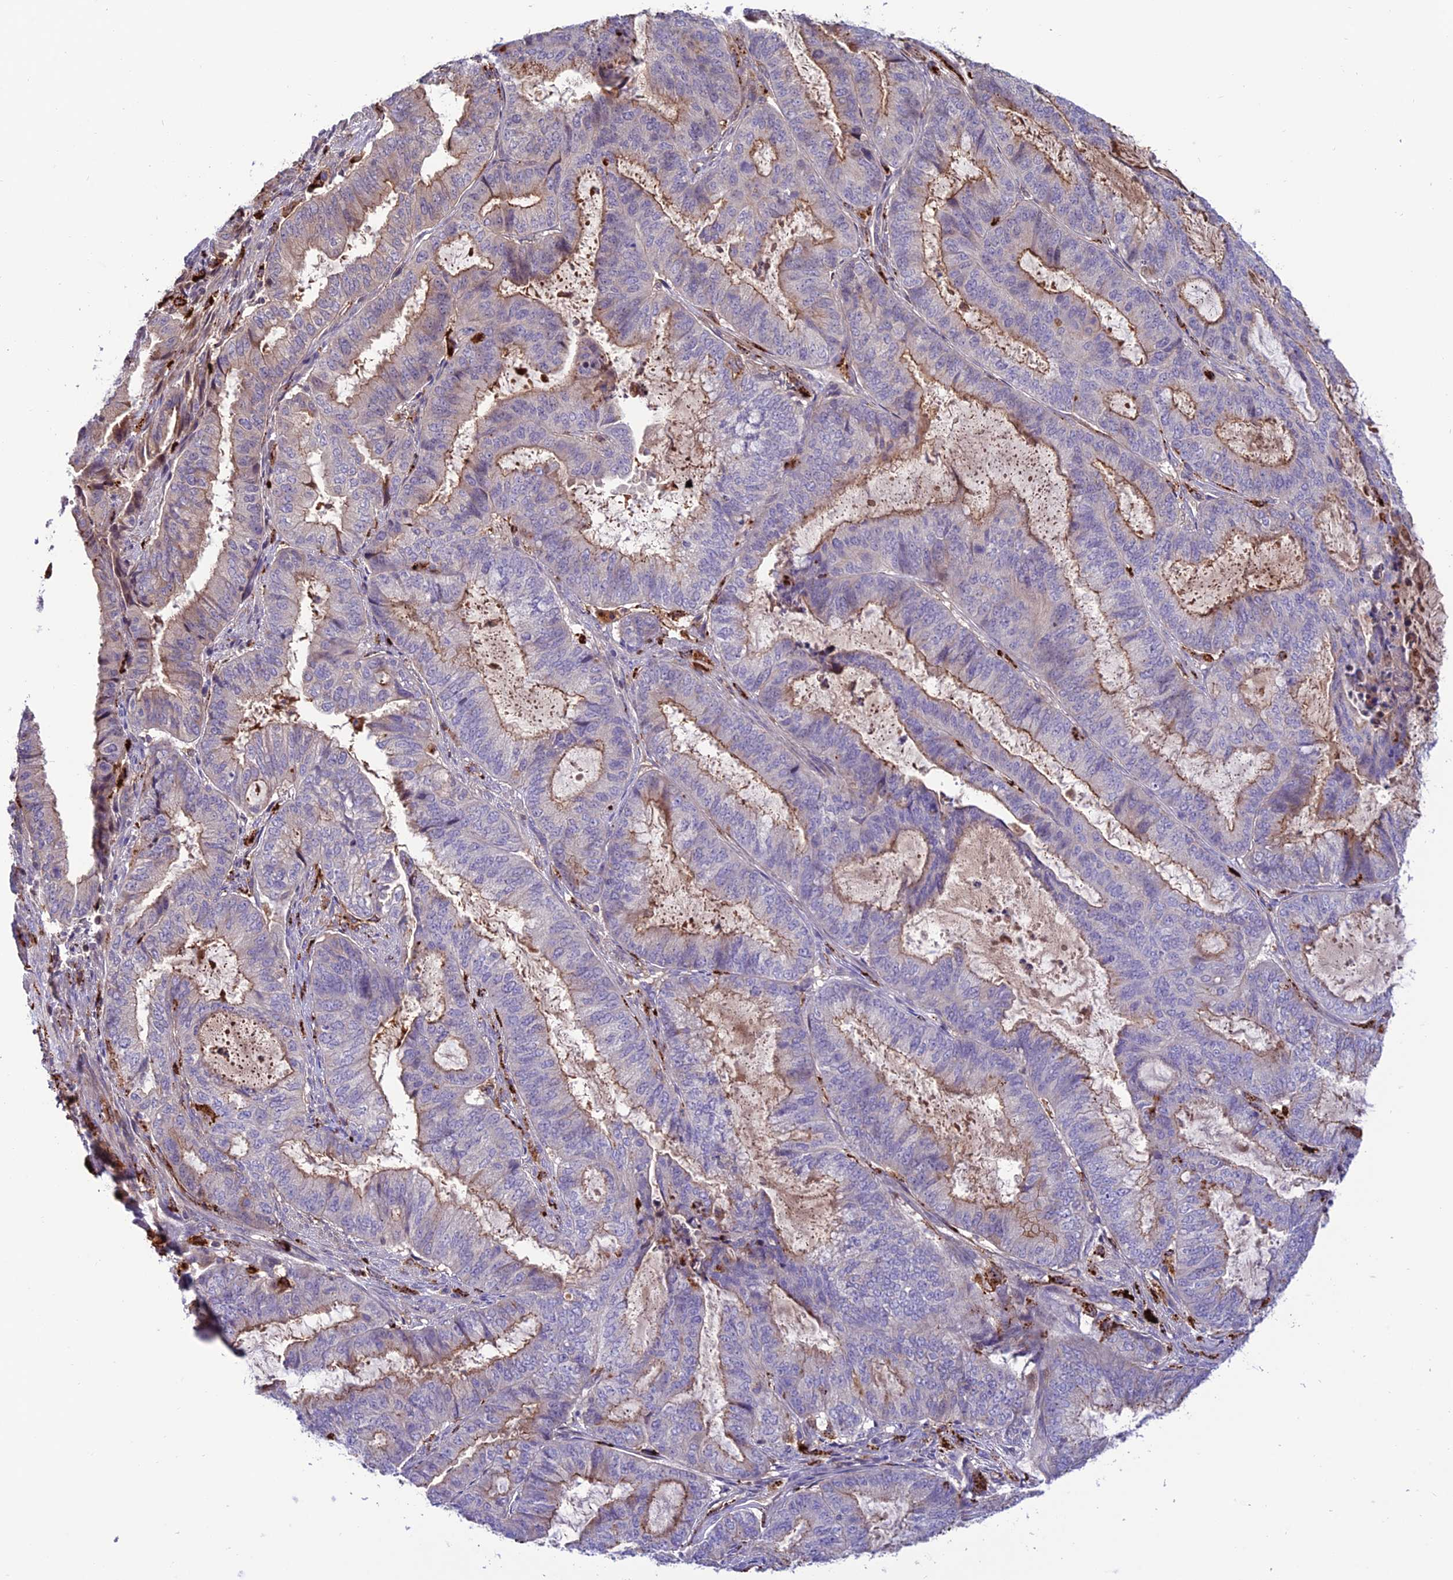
{"staining": {"intensity": "weak", "quantity": "25%-75%", "location": "cytoplasmic/membranous"}, "tissue": "endometrial cancer", "cell_type": "Tumor cells", "image_type": "cancer", "snomed": [{"axis": "morphology", "description": "Adenocarcinoma, NOS"}, {"axis": "topography", "description": "Endometrium"}], "caption": "This is an image of immunohistochemistry (IHC) staining of endometrial cancer, which shows weak positivity in the cytoplasmic/membranous of tumor cells.", "gene": "ARHGEF18", "patient": {"sex": "female", "age": 51}}